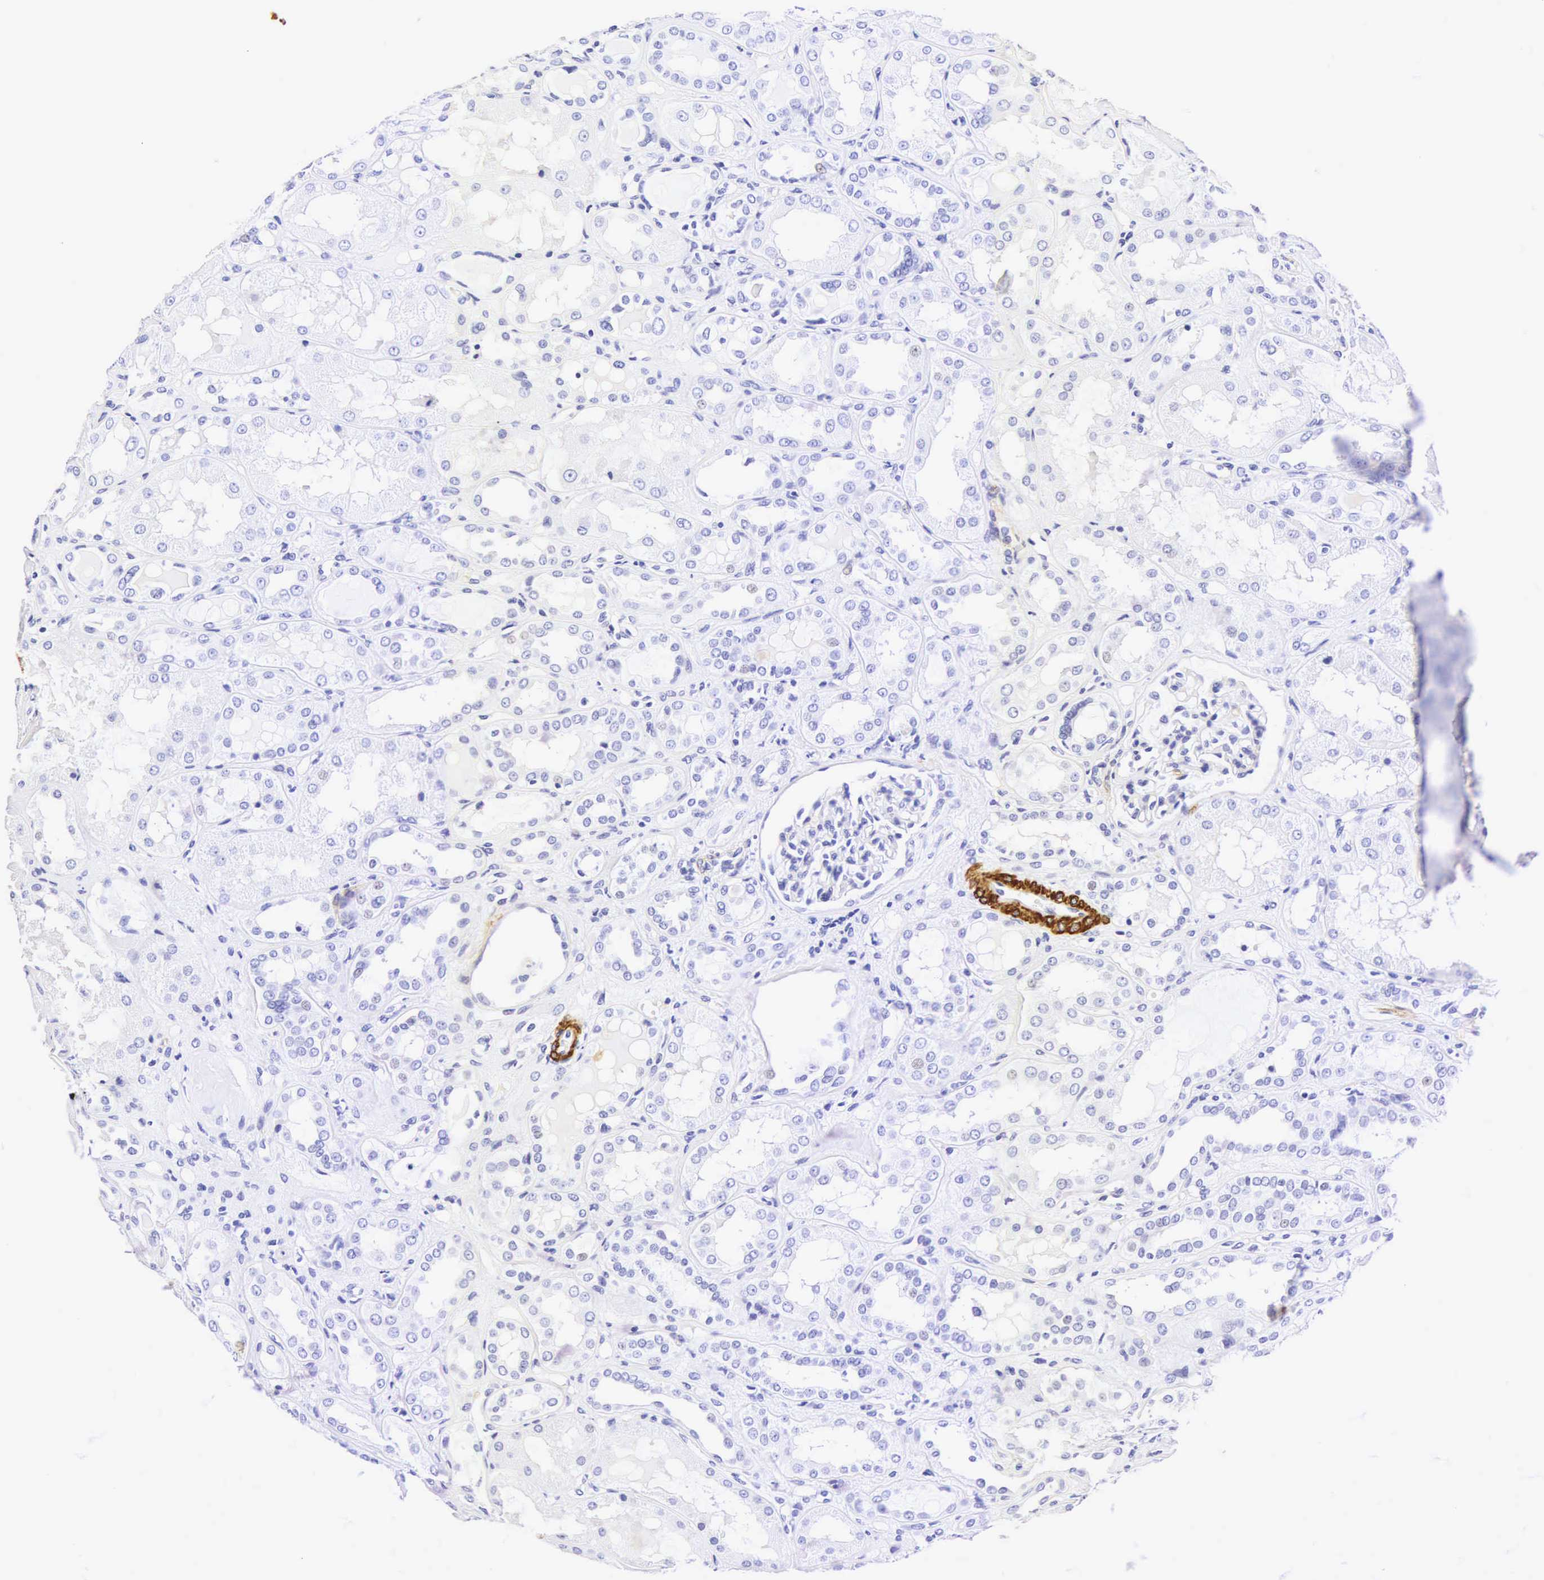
{"staining": {"intensity": "negative", "quantity": "none", "location": "none"}, "tissue": "kidney", "cell_type": "Cells in glomeruli", "image_type": "normal", "snomed": [{"axis": "morphology", "description": "Normal tissue, NOS"}, {"axis": "topography", "description": "Kidney"}], "caption": "Immunohistochemical staining of normal human kidney displays no significant positivity in cells in glomeruli. (DAB (3,3'-diaminobenzidine) immunohistochemistry, high magnification).", "gene": "CALD1", "patient": {"sex": "male", "age": 36}}